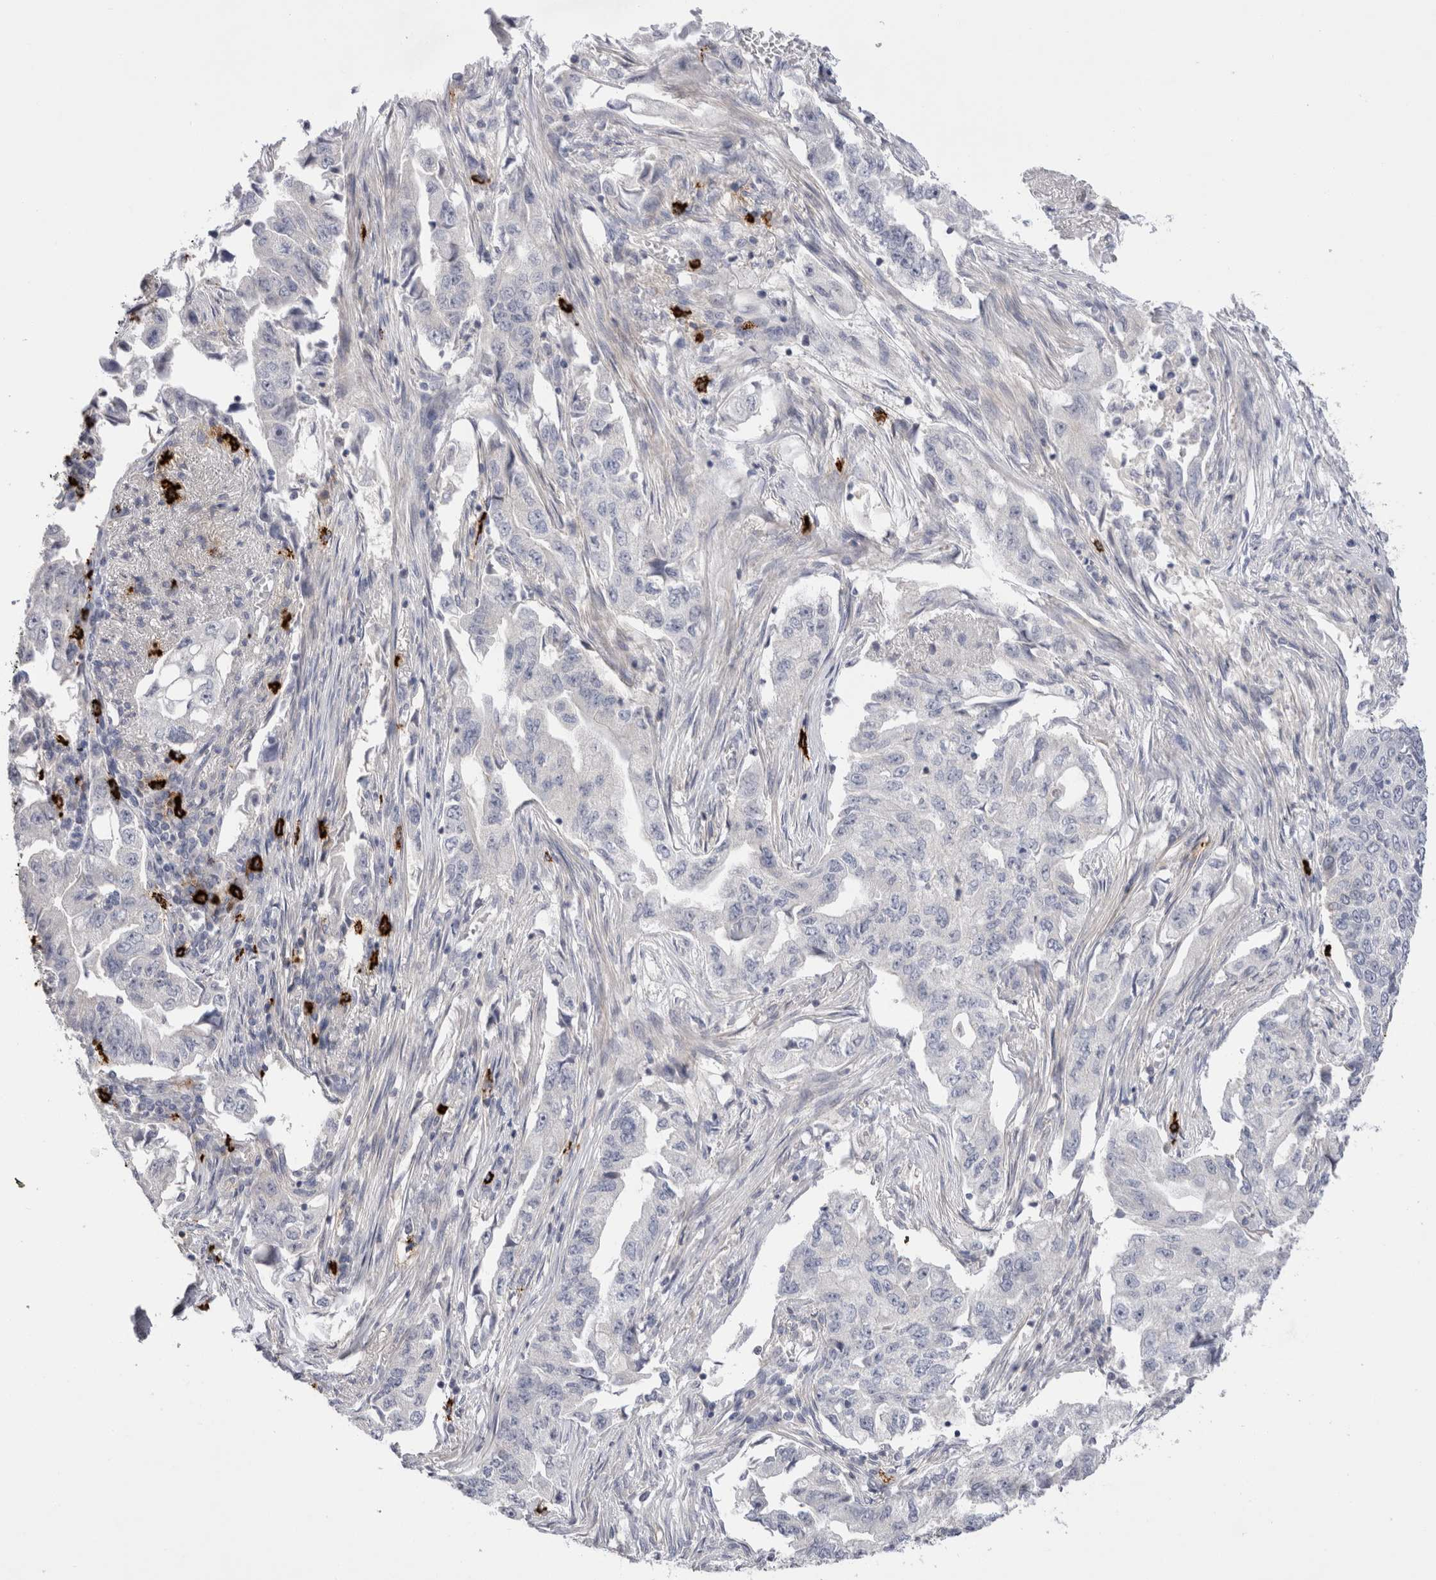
{"staining": {"intensity": "negative", "quantity": "none", "location": "none"}, "tissue": "lung cancer", "cell_type": "Tumor cells", "image_type": "cancer", "snomed": [{"axis": "morphology", "description": "Adenocarcinoma, NOS"}, {"axis": "topography", "description": "Lung"}], "caption": "High magnification brightfield microscopy of adenocarcinoma (lung) stained with DAB (3,3'-diaminobenzidine) (brown) and counterstained with hematoxylin (blue): tumor cells show no significant expression. (DAB IHC visualized using brightfield microscopy, high magnification).", "gene": "SPINK2", "patient": {"sex": "female", "age": 51}}